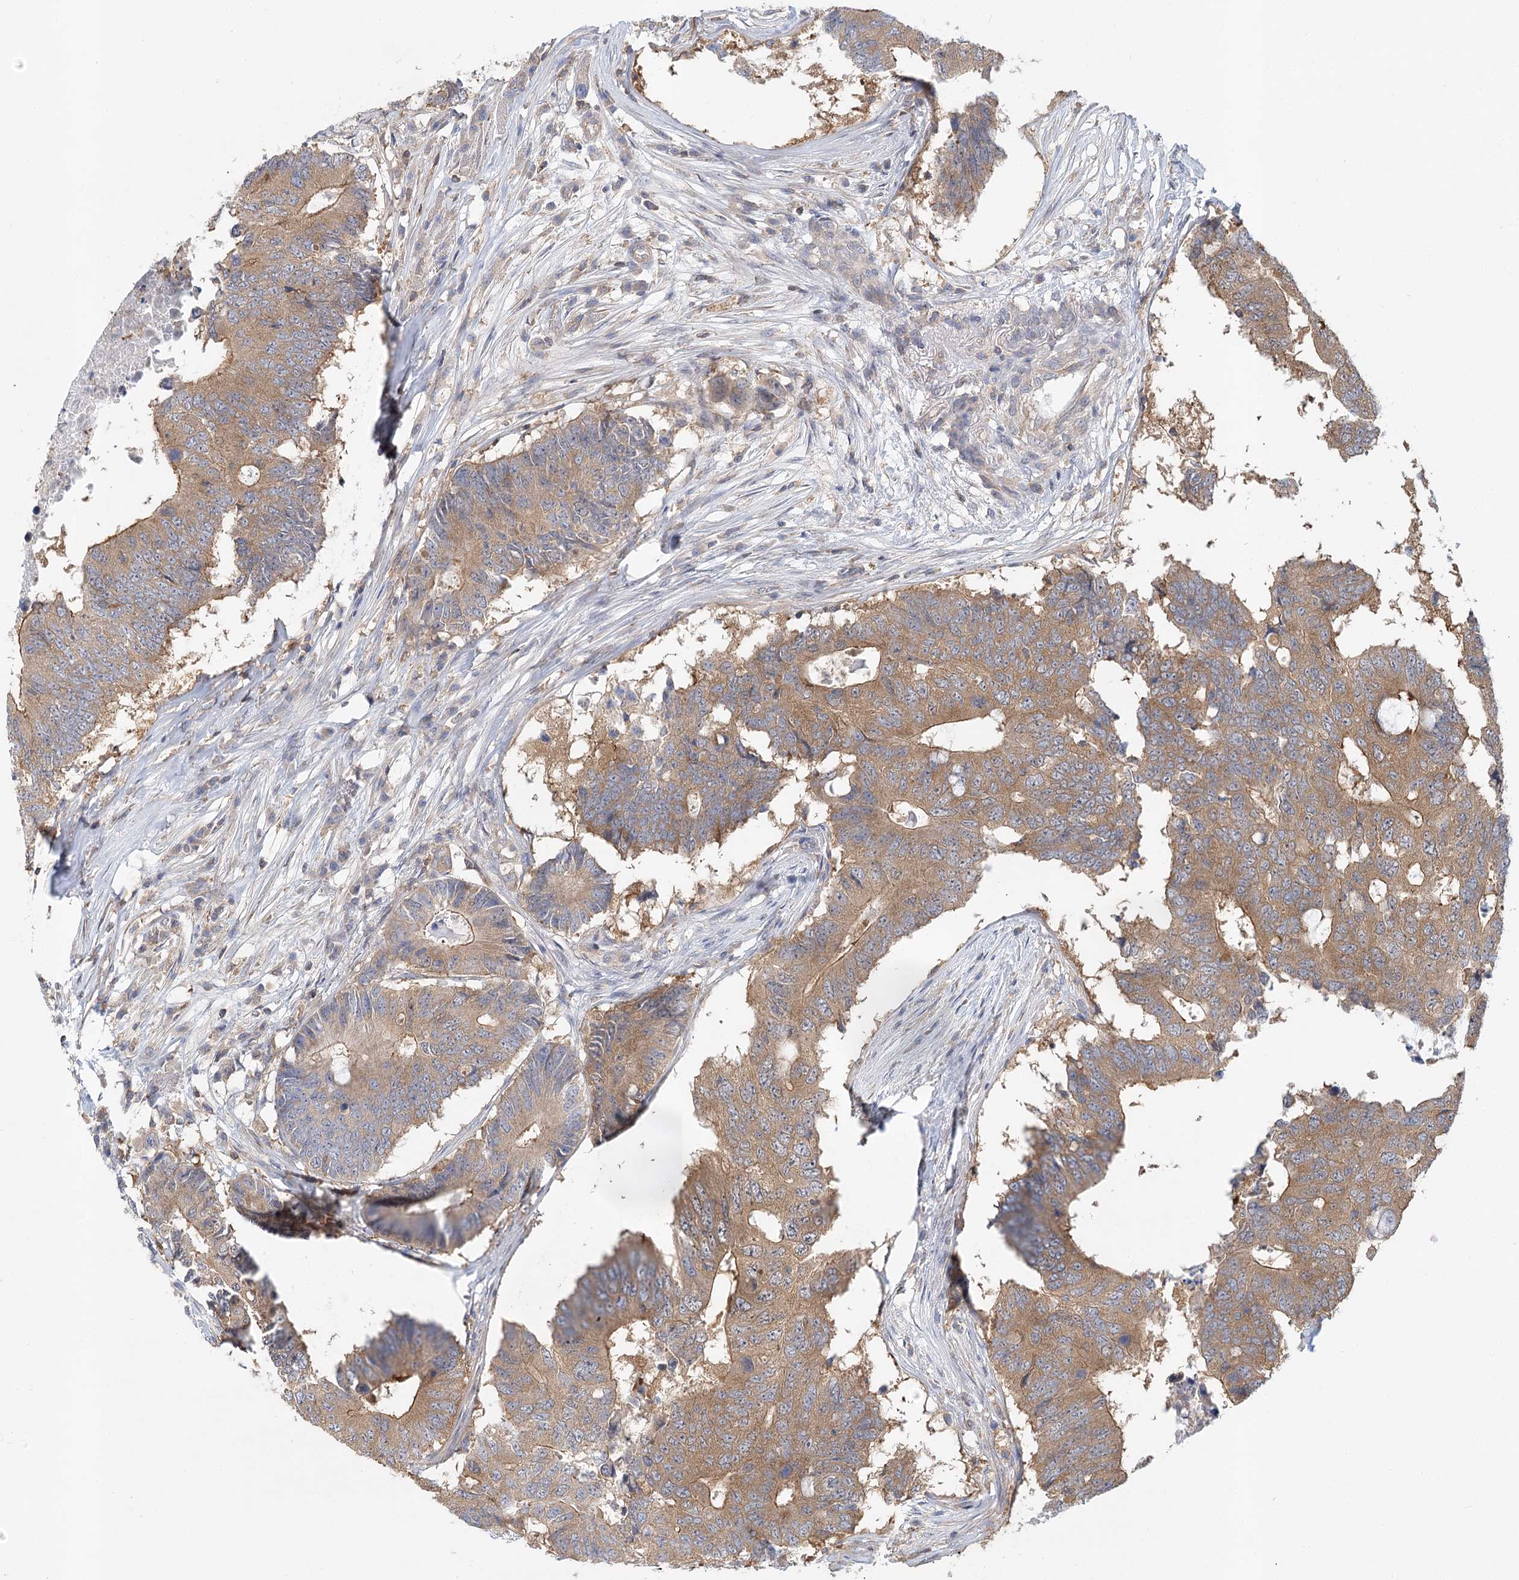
{"staining": {"intensity": "moderate", "quantity": ">75%", "location": "cytoplasmic/membranous"}, "tissue": "colorectal cancer", "cell_type": "Tumor cells", "image_type": "cancer", "snomed": [{"axis": "morphology", "description": "Adenocarcinoma, NOS"}, {"axis": "topography", "description": "Colon"}], "caption": "Moderate cytoplasmic/membranous protein positivity is seen in approximately >75% of tumor cells in colorectal cancer. The staining was performed using DAB to visualize the protein expression in brown, while the nuclei were stained in blue with hematoxylin (Magnification: 20x).", "gene": "UMPS", "patient": {"sex": "male", "age": 71}}